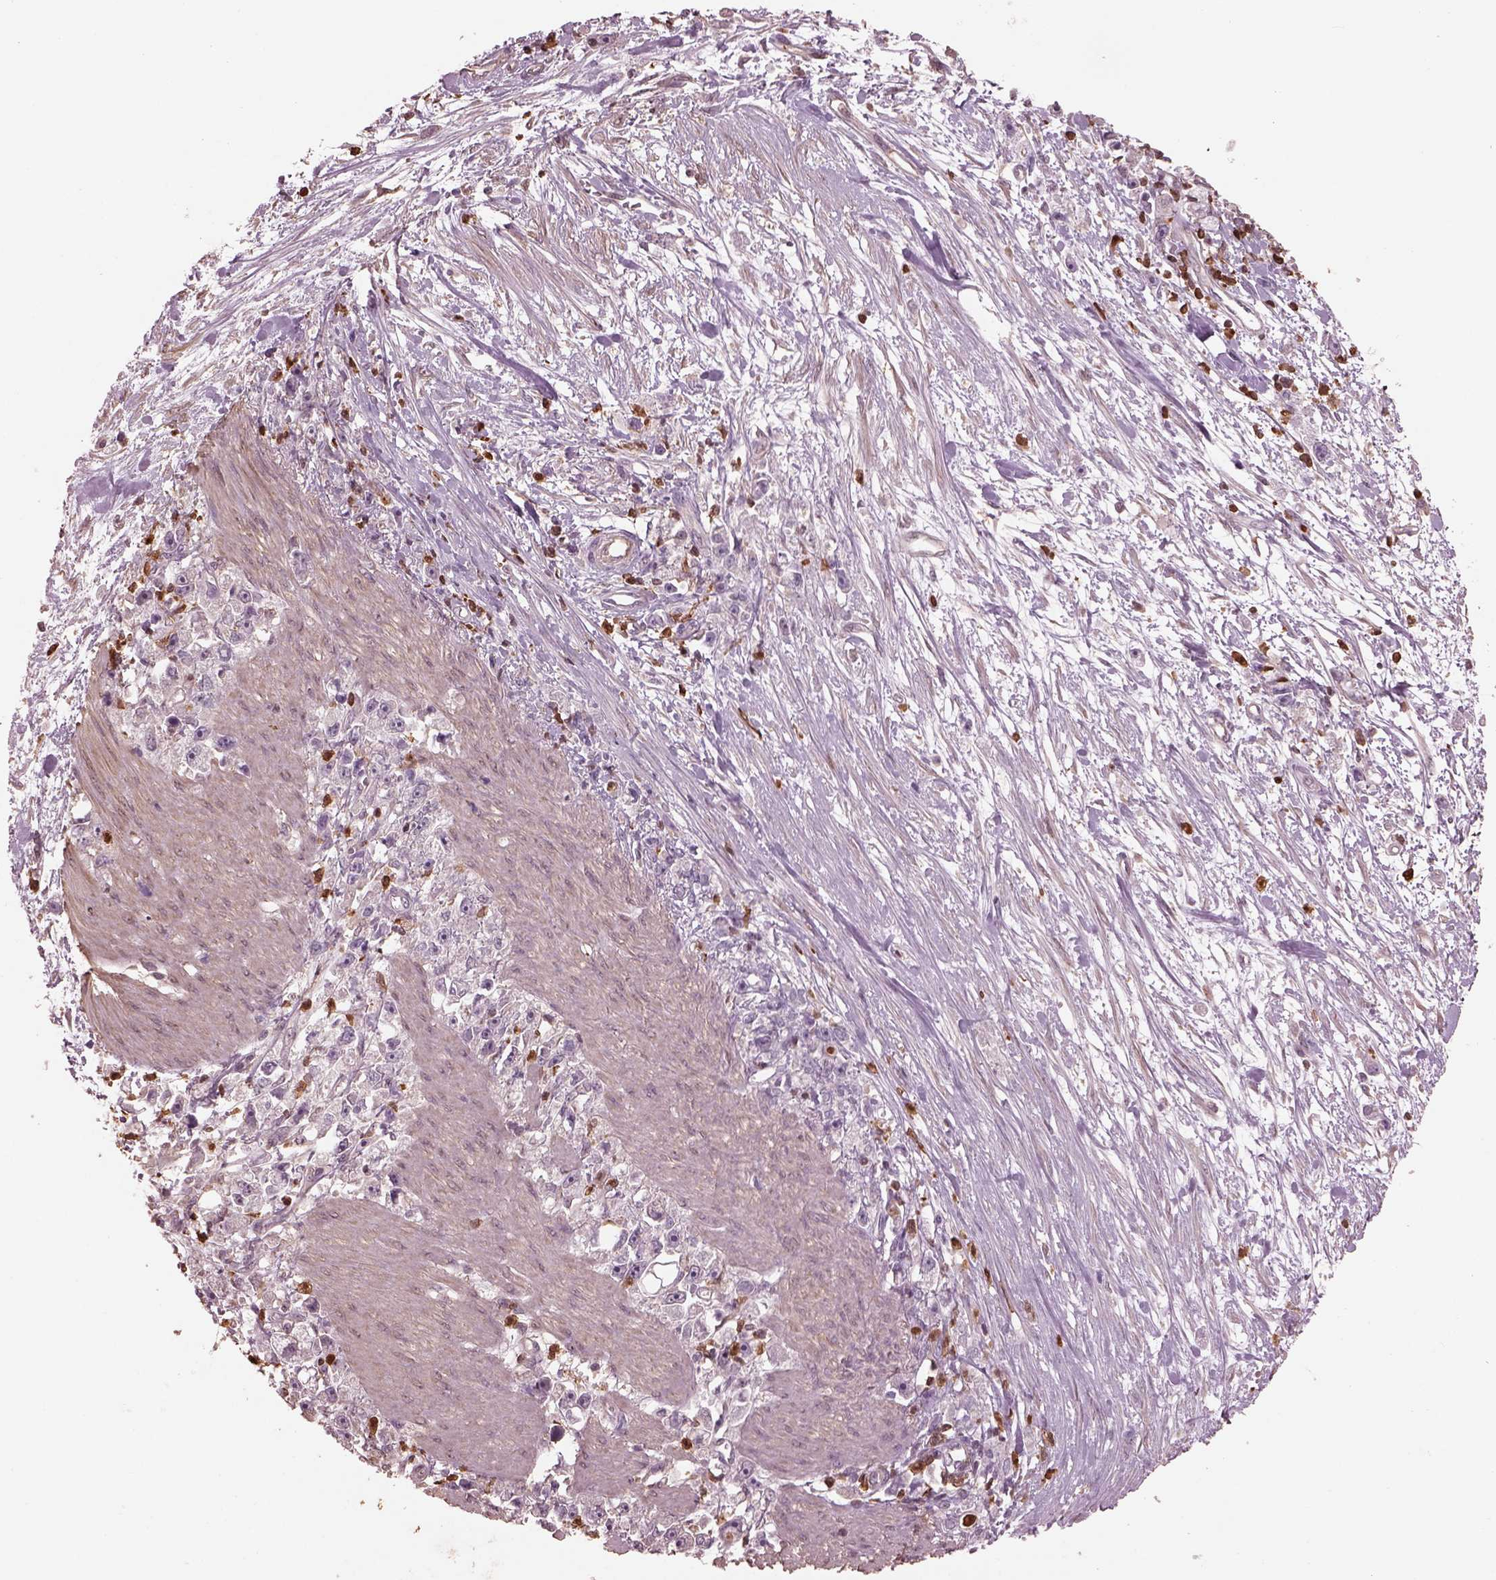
{"staining": {"intensity": "weak", "quantity": "<25%", "location": "cytoplasmic/membranous"}, "tissue": "stomach cancer", "cell_type": "Tumor cells", "image_type": "cancer", "snomed": [{"axis": "morphology", "description": "Adenocarcinoma, NOS"}, {"axis": "topography", "description": "Stomach"}], "caption": "The image demonstrates no staining of tumor cells in stomach adenocarcinoma. (Brightfield microscopy of DAB immunohistochemistry at high magnification).", "gene": "IL31RA", "patient": {"sex": "female", "age": 59}}